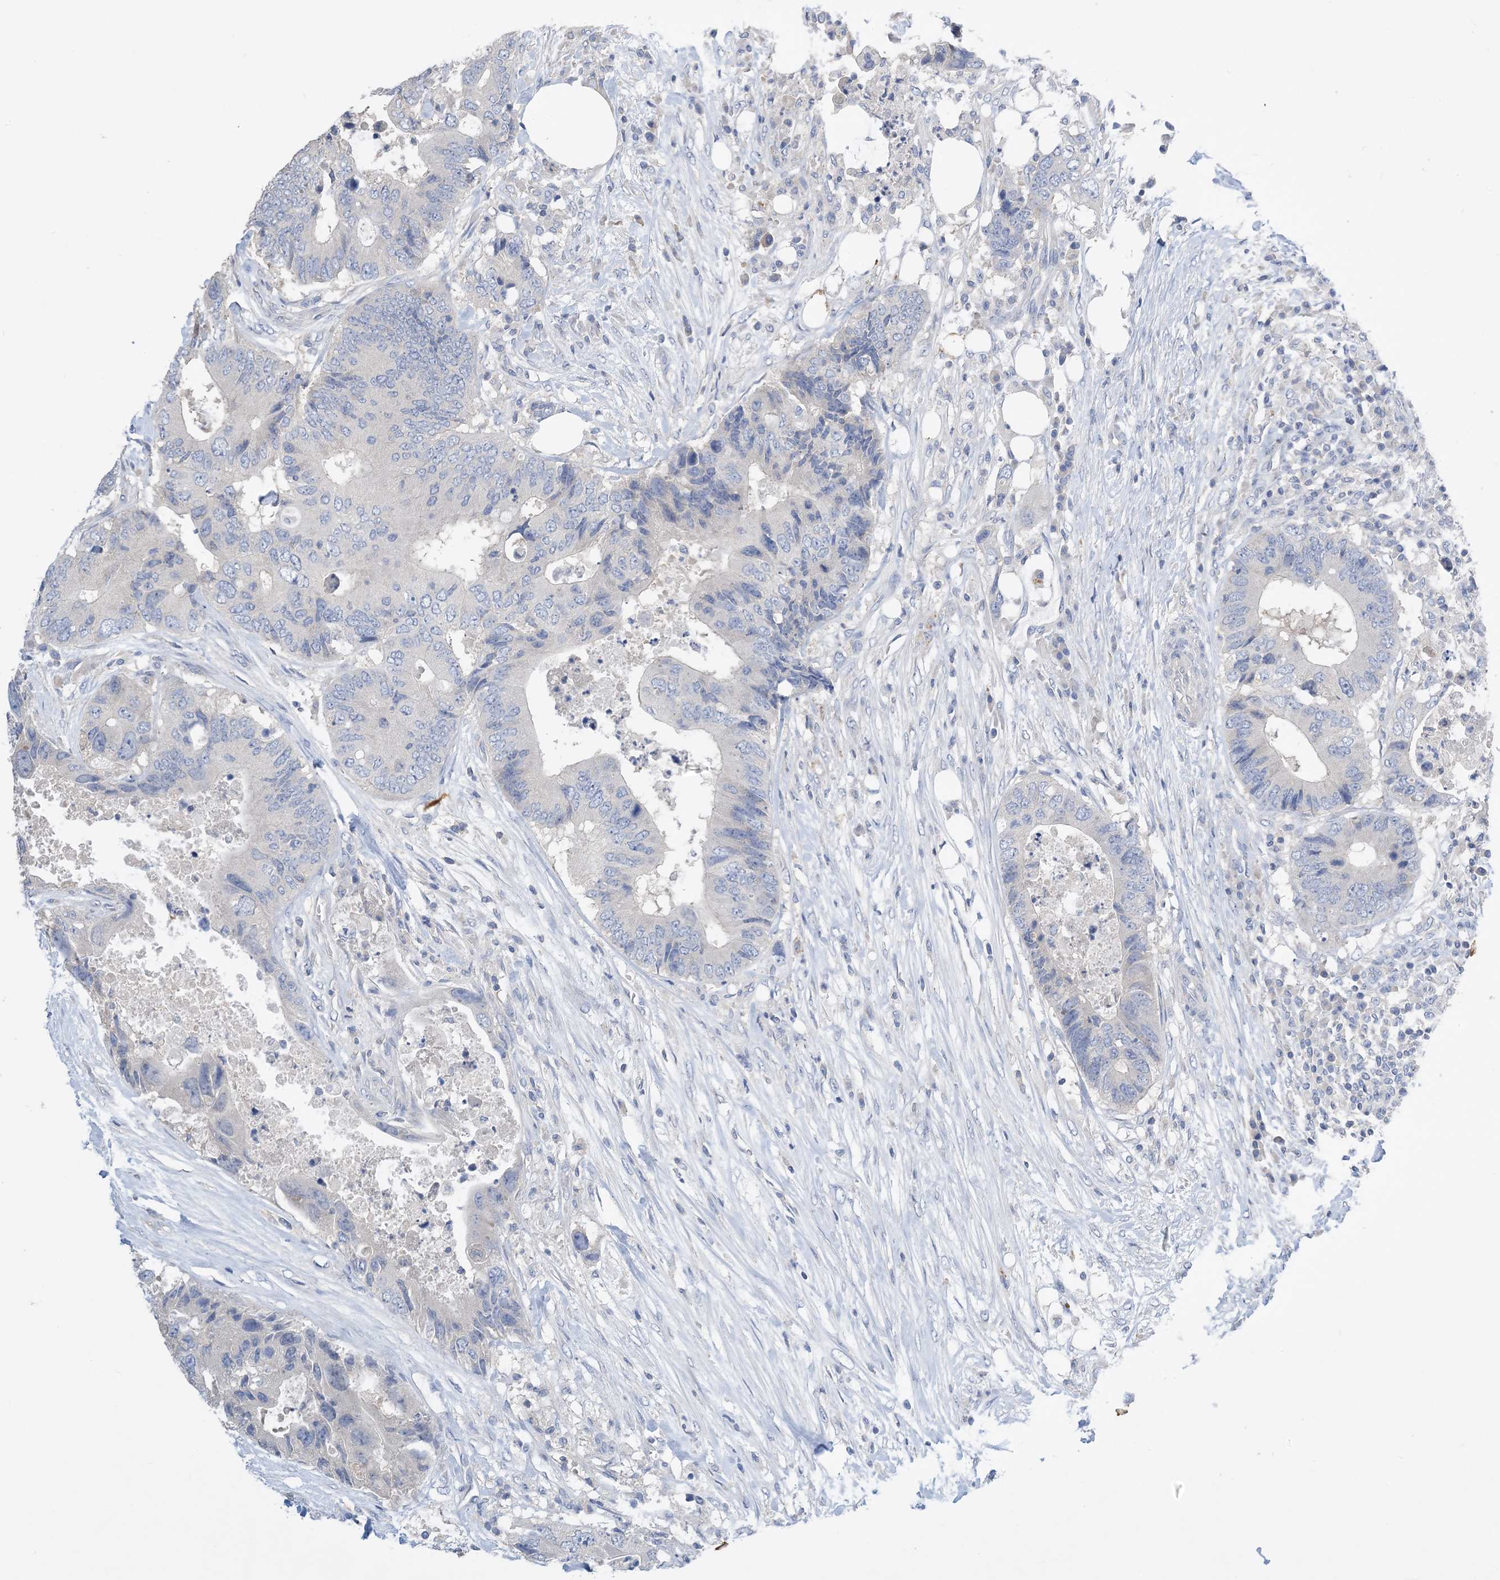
{"staining": {"intensity": "negative", "quantity": "none", "location": "none"}, "tissue": "colorectal cancer", "cell_type": "Tumor cells", "image_type": "cancer", "snomed": [{"axis": "morphology", "description": "Adenocarcinoma, NOS"}, {"axis": "topography", "description": "Colon"}], "caption": "This is an IHC micrograph of human colorectal cancer (adenocarcinoma). There is no expression in tumor cells.", "gene": "KPRP", "patient": {"sex": "male", "age": 71}}